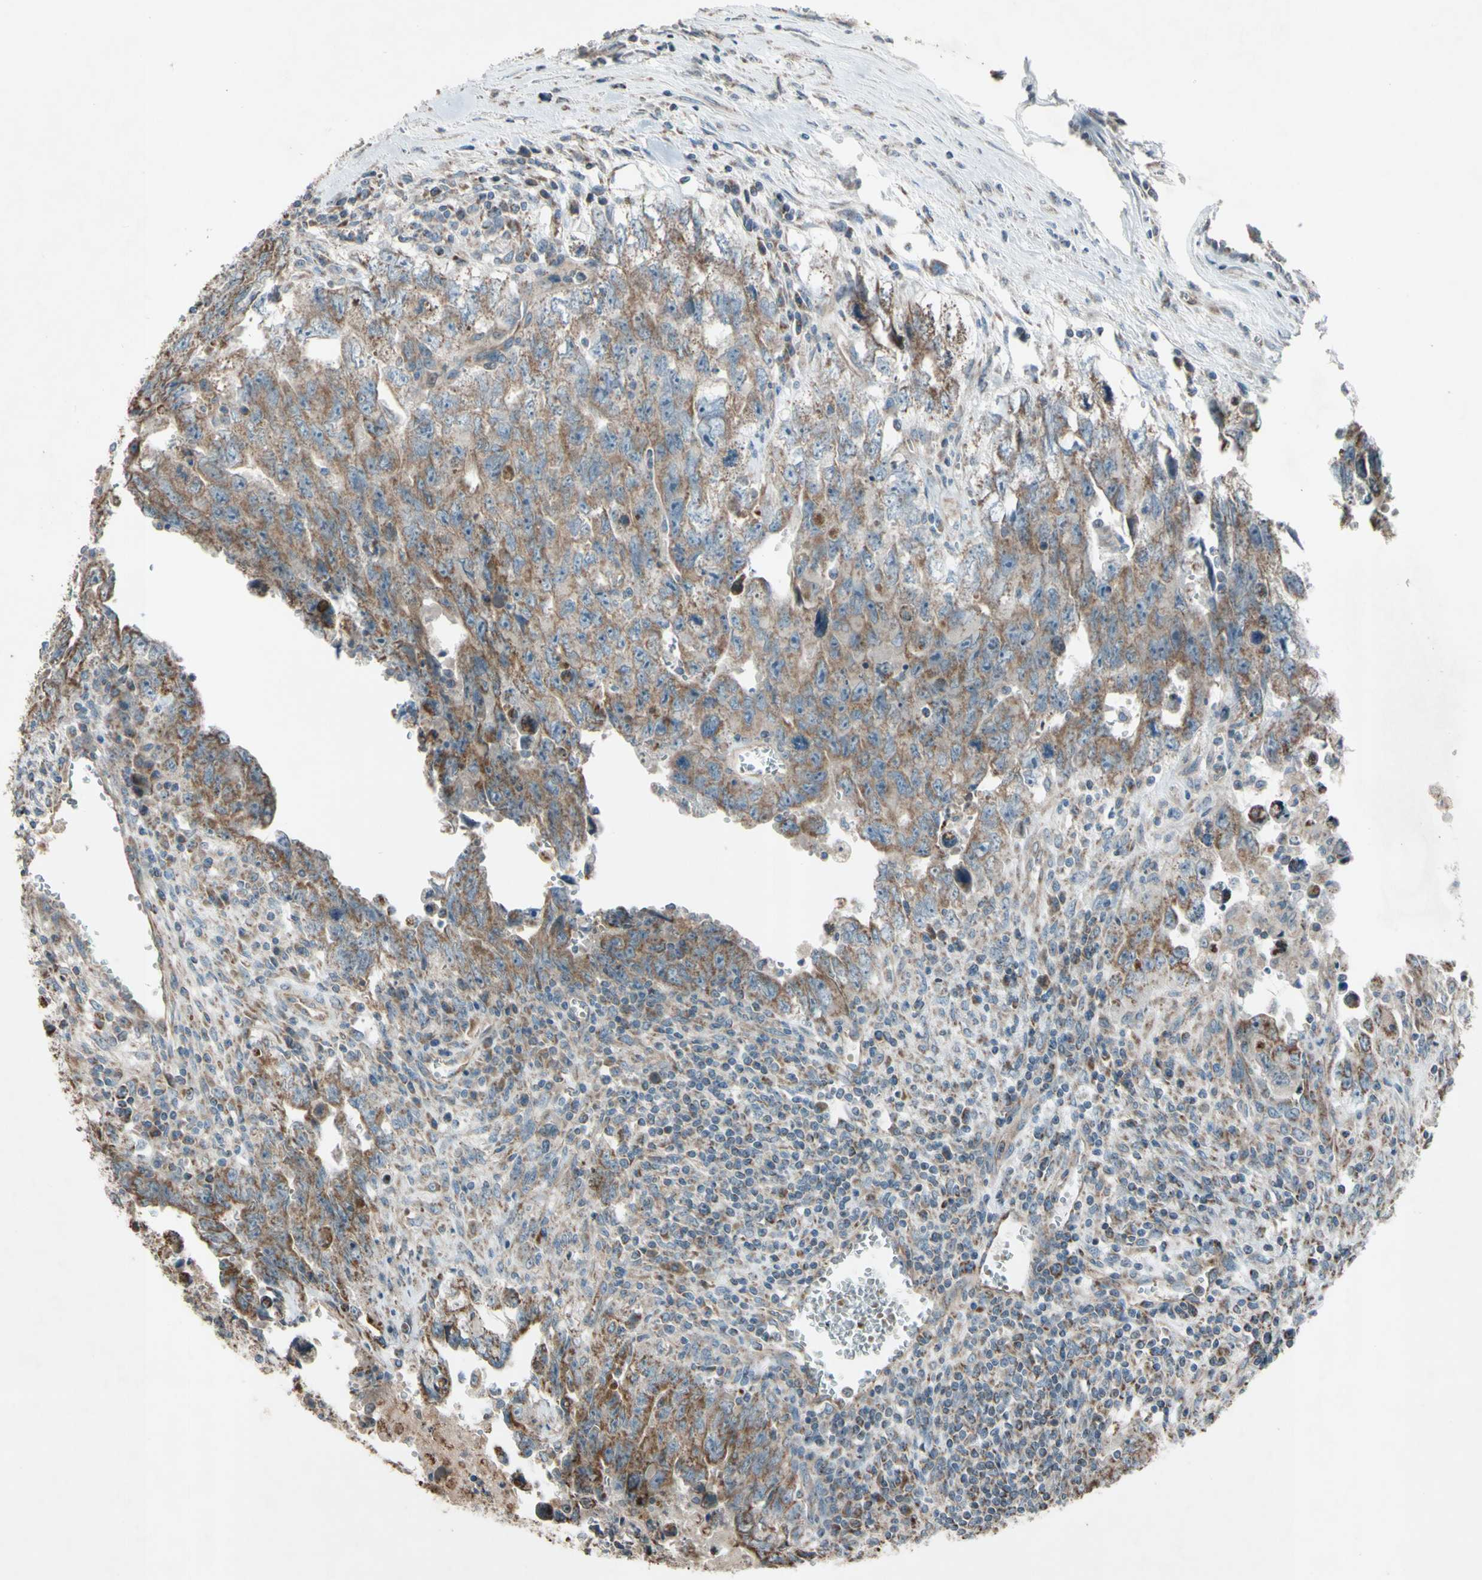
{"staining": {"intensity": "moderate", "quantity": ">75%", "location": "cytoplasmic/membranous"}, "tissue": "testis cancer", "cell_type": "Tumor cells", "image_type": "cancer", "snomed": [{"axis": "morphology", "description": "Carcinoma, Embryonal, NOS"}, {"axis": "topography", "description": "Testis"}], "caption": "The micrograph demonstrates immunohistochemical staining of testis cancer. There is moderate cytoplasmic/membranous staining is present in approximately >75% of tumor cells. Using DAB (3,3'-diaminobenzidine) (brown) and hematoxylin (blue) stains, captured at high magnification using brightfield microscopy.", "gene": "ACOT8", "patient": {"sex": "male", "age": 28}}